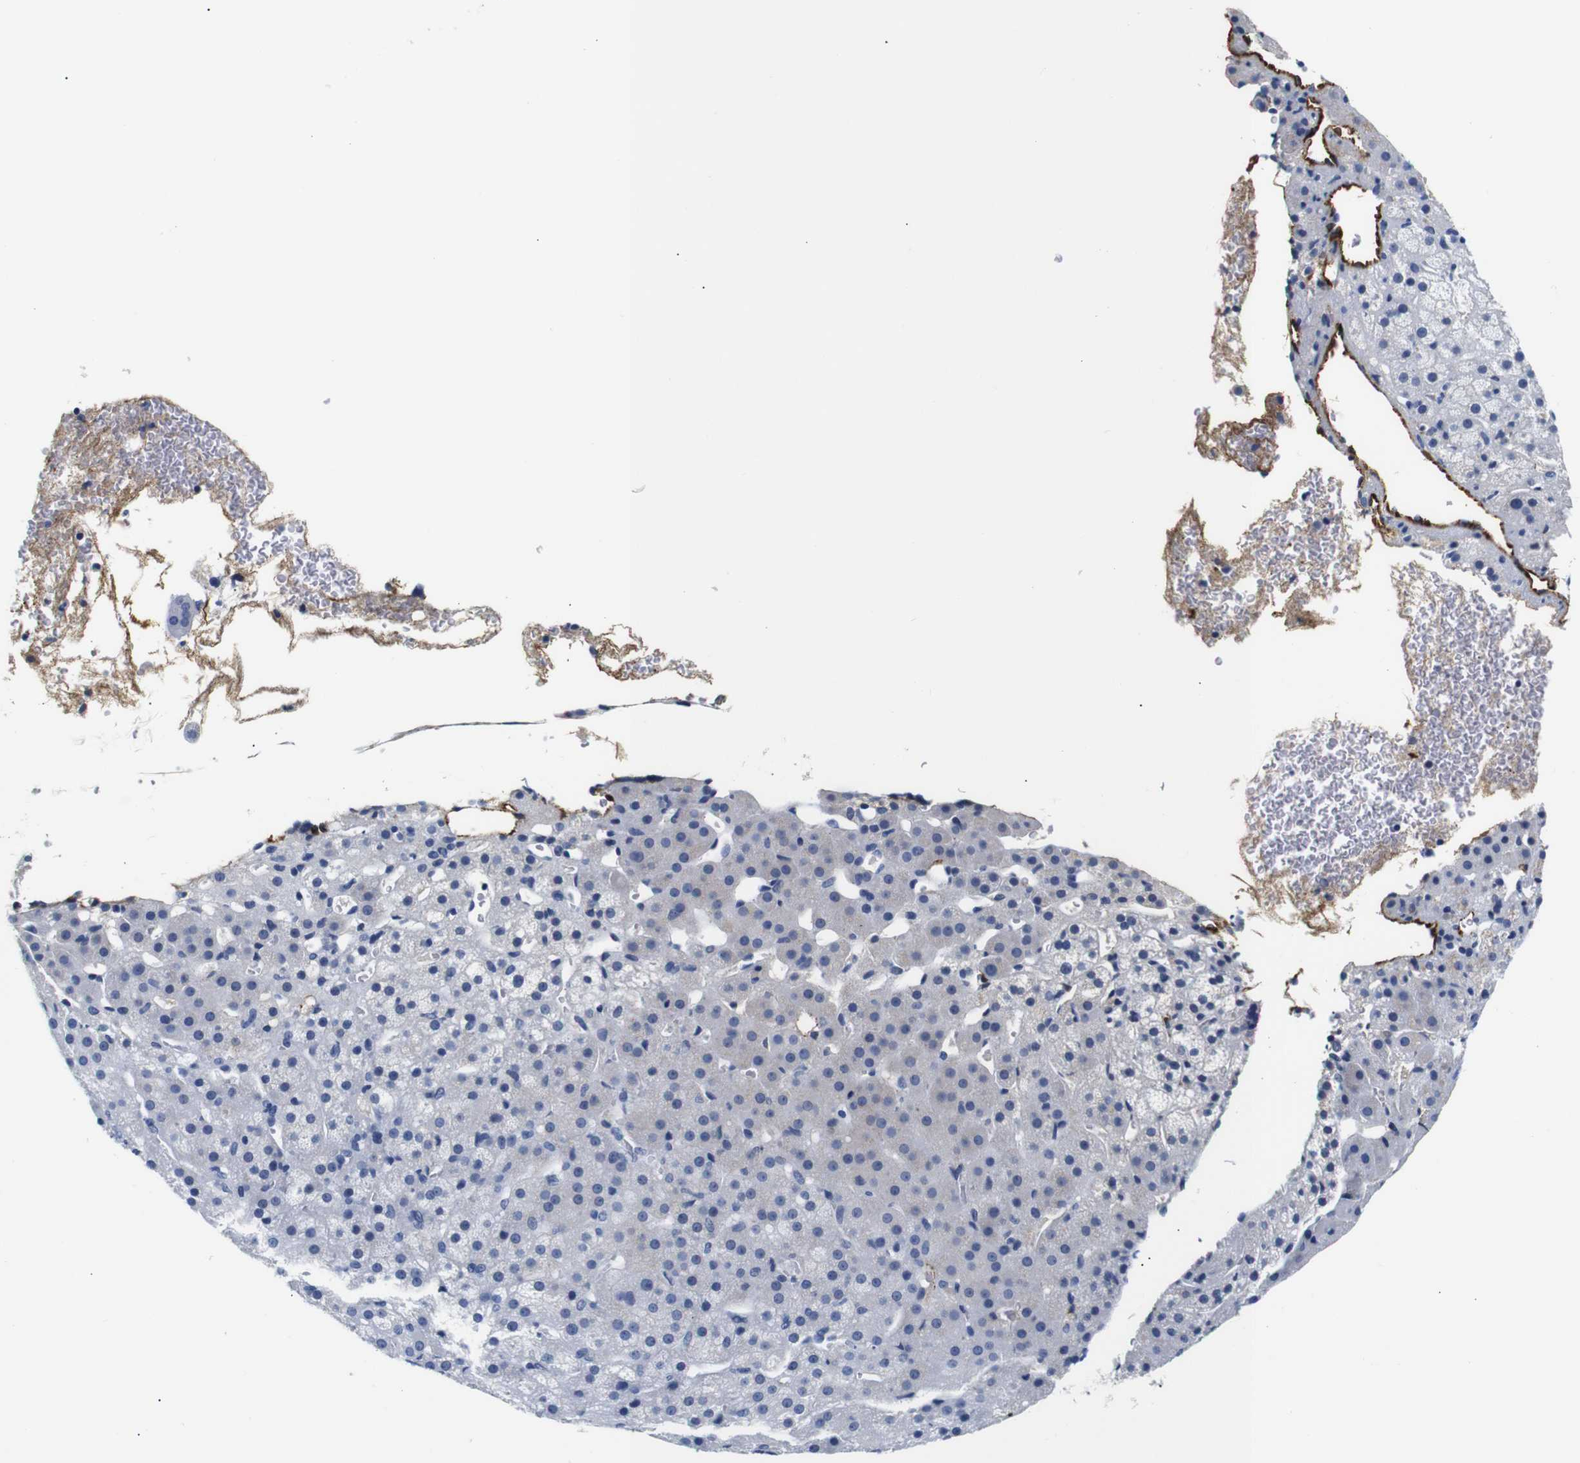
{"staining": {"intensity": "negative", "quantity": "none", "location": "none"}, "tissue": "adrenal gland", "cell_type": "Glandular cells", "image_type": "normal", "snomed": [{"axis": "morphology", "description": "Normal tissue, NOS"}, {"axis": "topography", "description": "Adrenal gland"}], "caption": "This micrograph is of normal adrenal gland stained with immunohistochemistry to label a protein in brown with the nuclei are counter-stained blue. There is no staining in glandular cells.", "gene": "MUC4", "patient": {"sex": "female", "age": 57}}